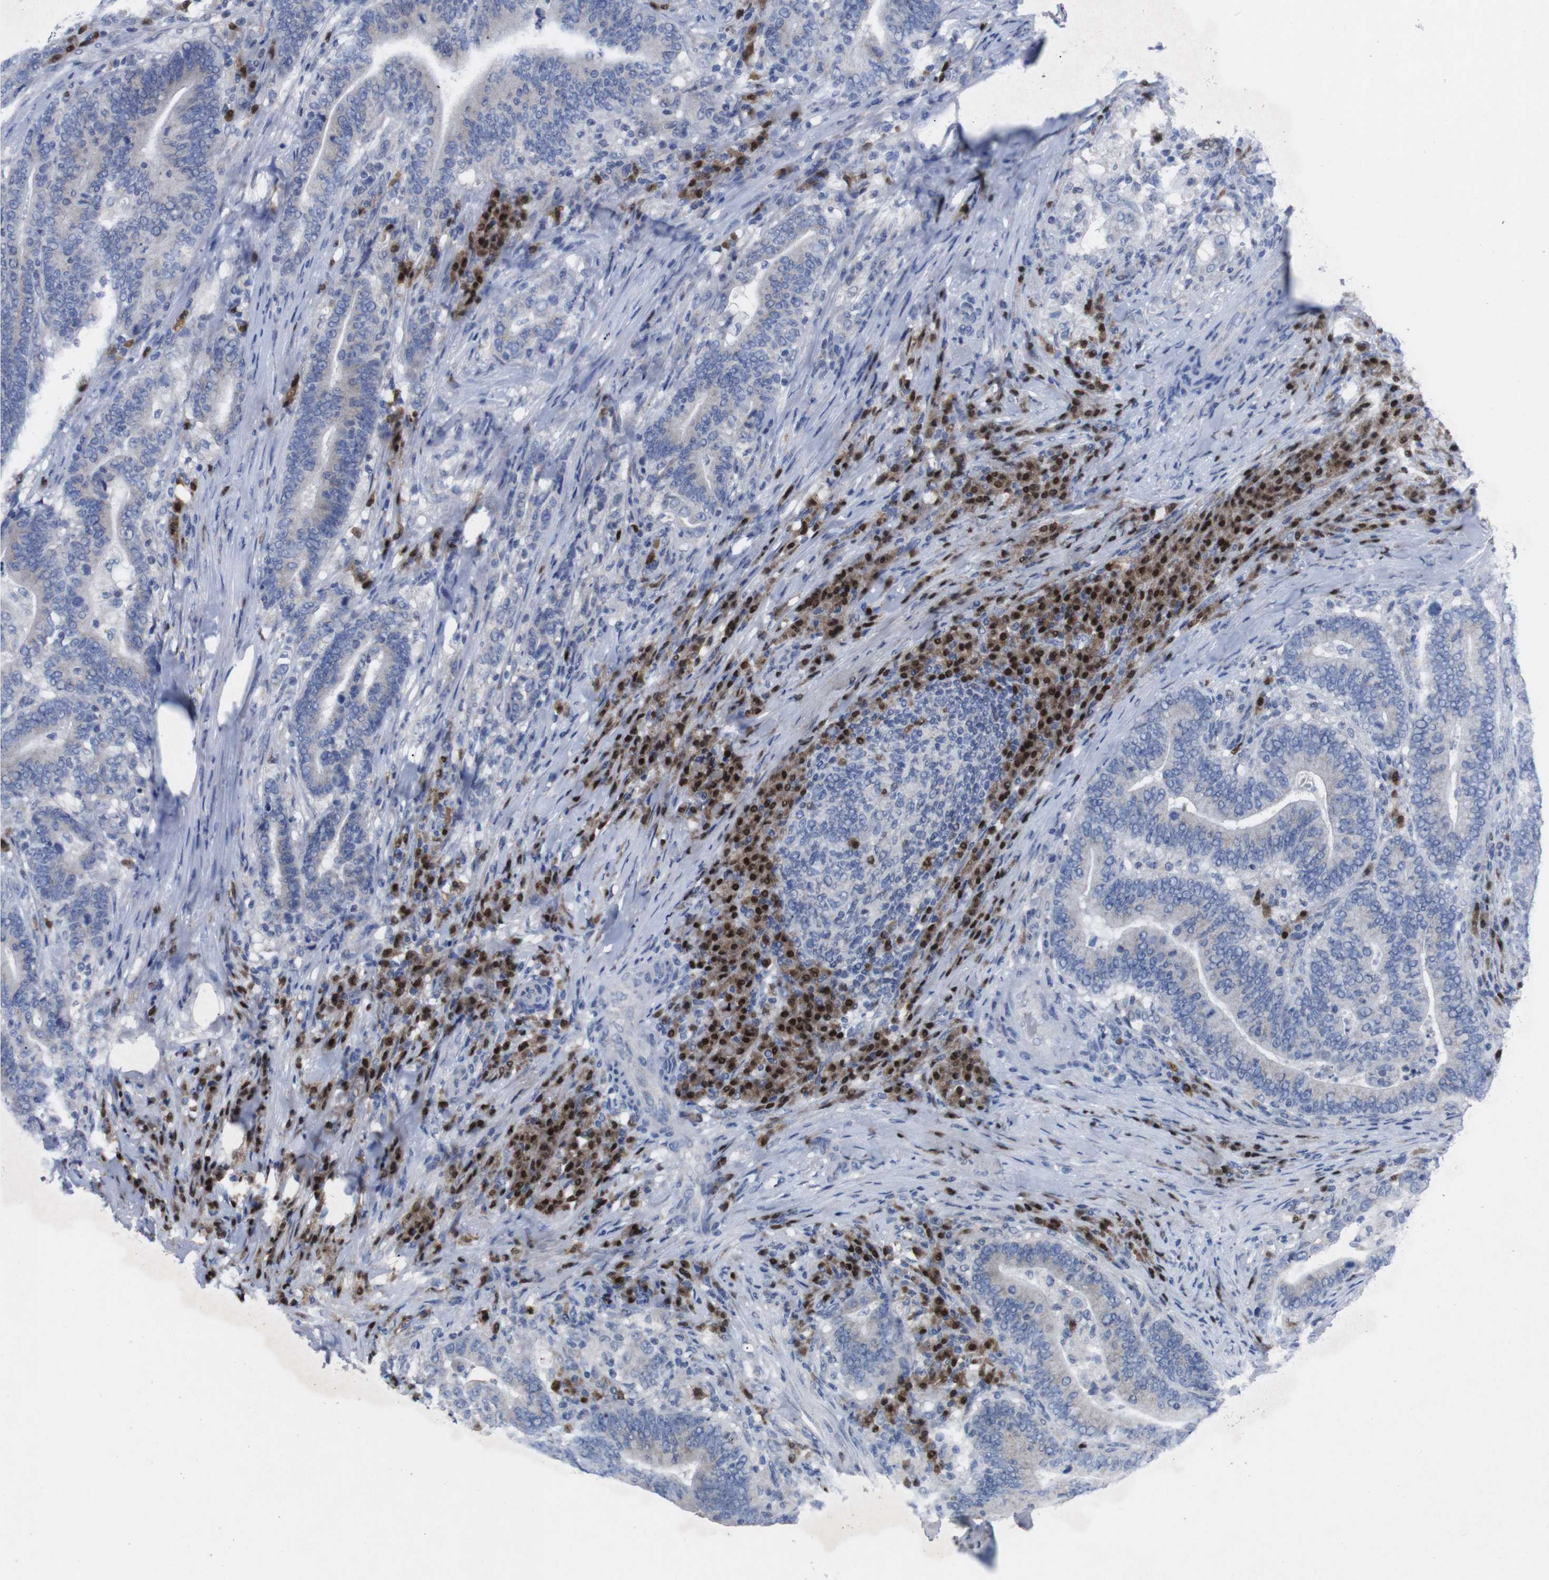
{"staining": {"intensity": "negative", "quantity": "none", "location": "none"}, "tissue": "colorectal cancer", "cell_type": "Tumor cells", "image_type": "cancer", "snomed": [{"axis": "morphology", "description": "Normal tissue, NOS"}, {"axis": "morphology", "description": "Adenocarcinoma, NOS"}, {"axis": "topography", "description": "Colon"}], "caption": "Tumor cells show no significant staining in colorectal cancer.", "gene": "IRF4", "patient": {"sex": "female", "age": 66}}